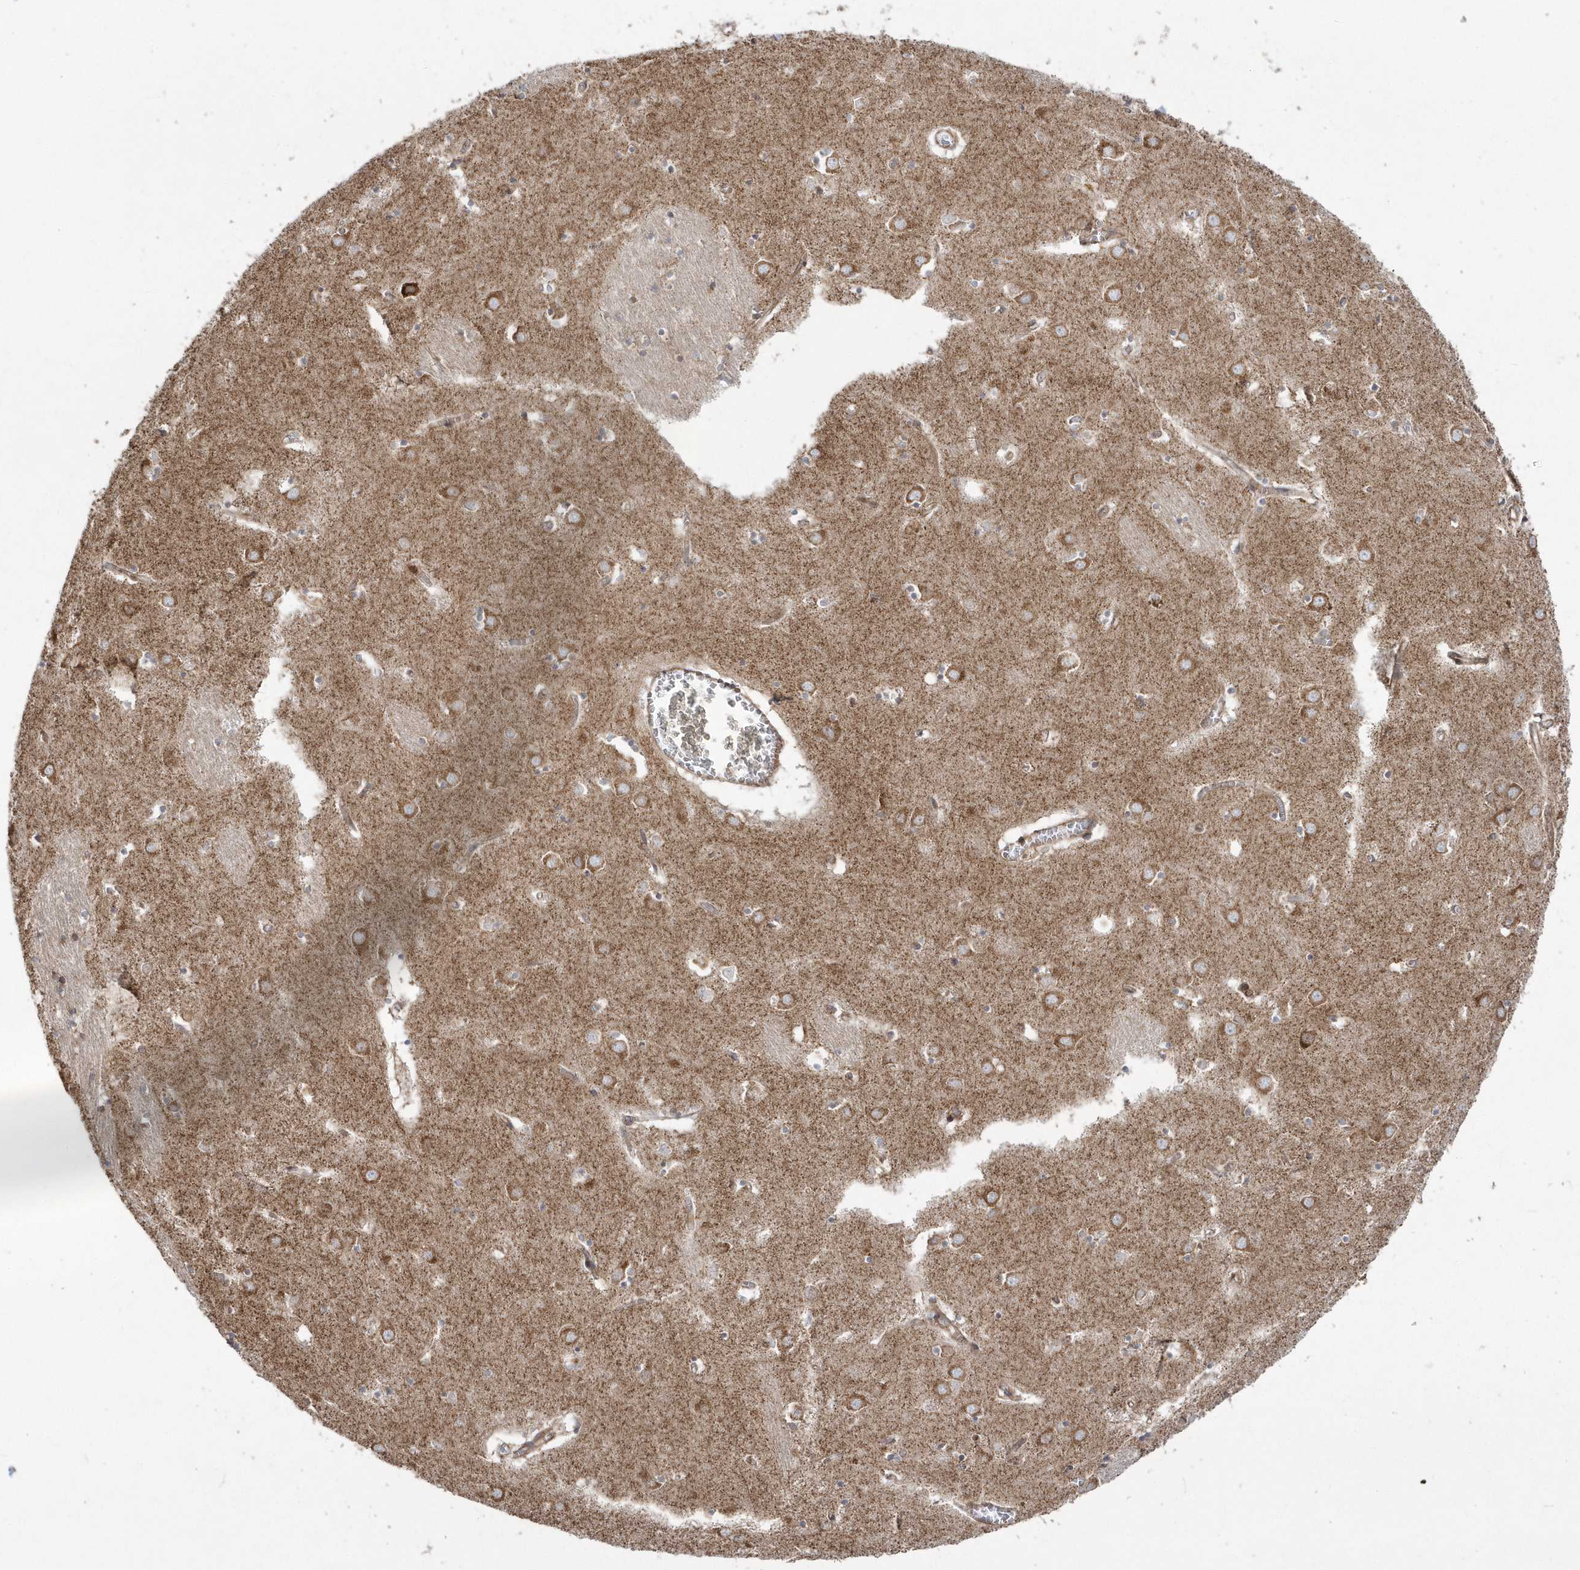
{"staining": {"intensity": "moderate", "quantity": "25%-75%", "location": "cytoplasmic/membranous"}, "tissue": "caudate", "cell_type": "Glial cells", "image_type": "normal", "snomed": [{"axis": "morphology", "description": "Normal tissue, NOS"}, {"axis": "topography", "description": "Lateral ventricle wall"}], "caption": "Immunohistochemistry (IHC) micrograph of benign caudate stained for a protein (brown), which shows medium levels of moderate cytoplasmic/membranous staining in approximately 25%-75% of glial cells.", "gene": "SH3BP2", "patient": {"sex": "male", "age": 70}}